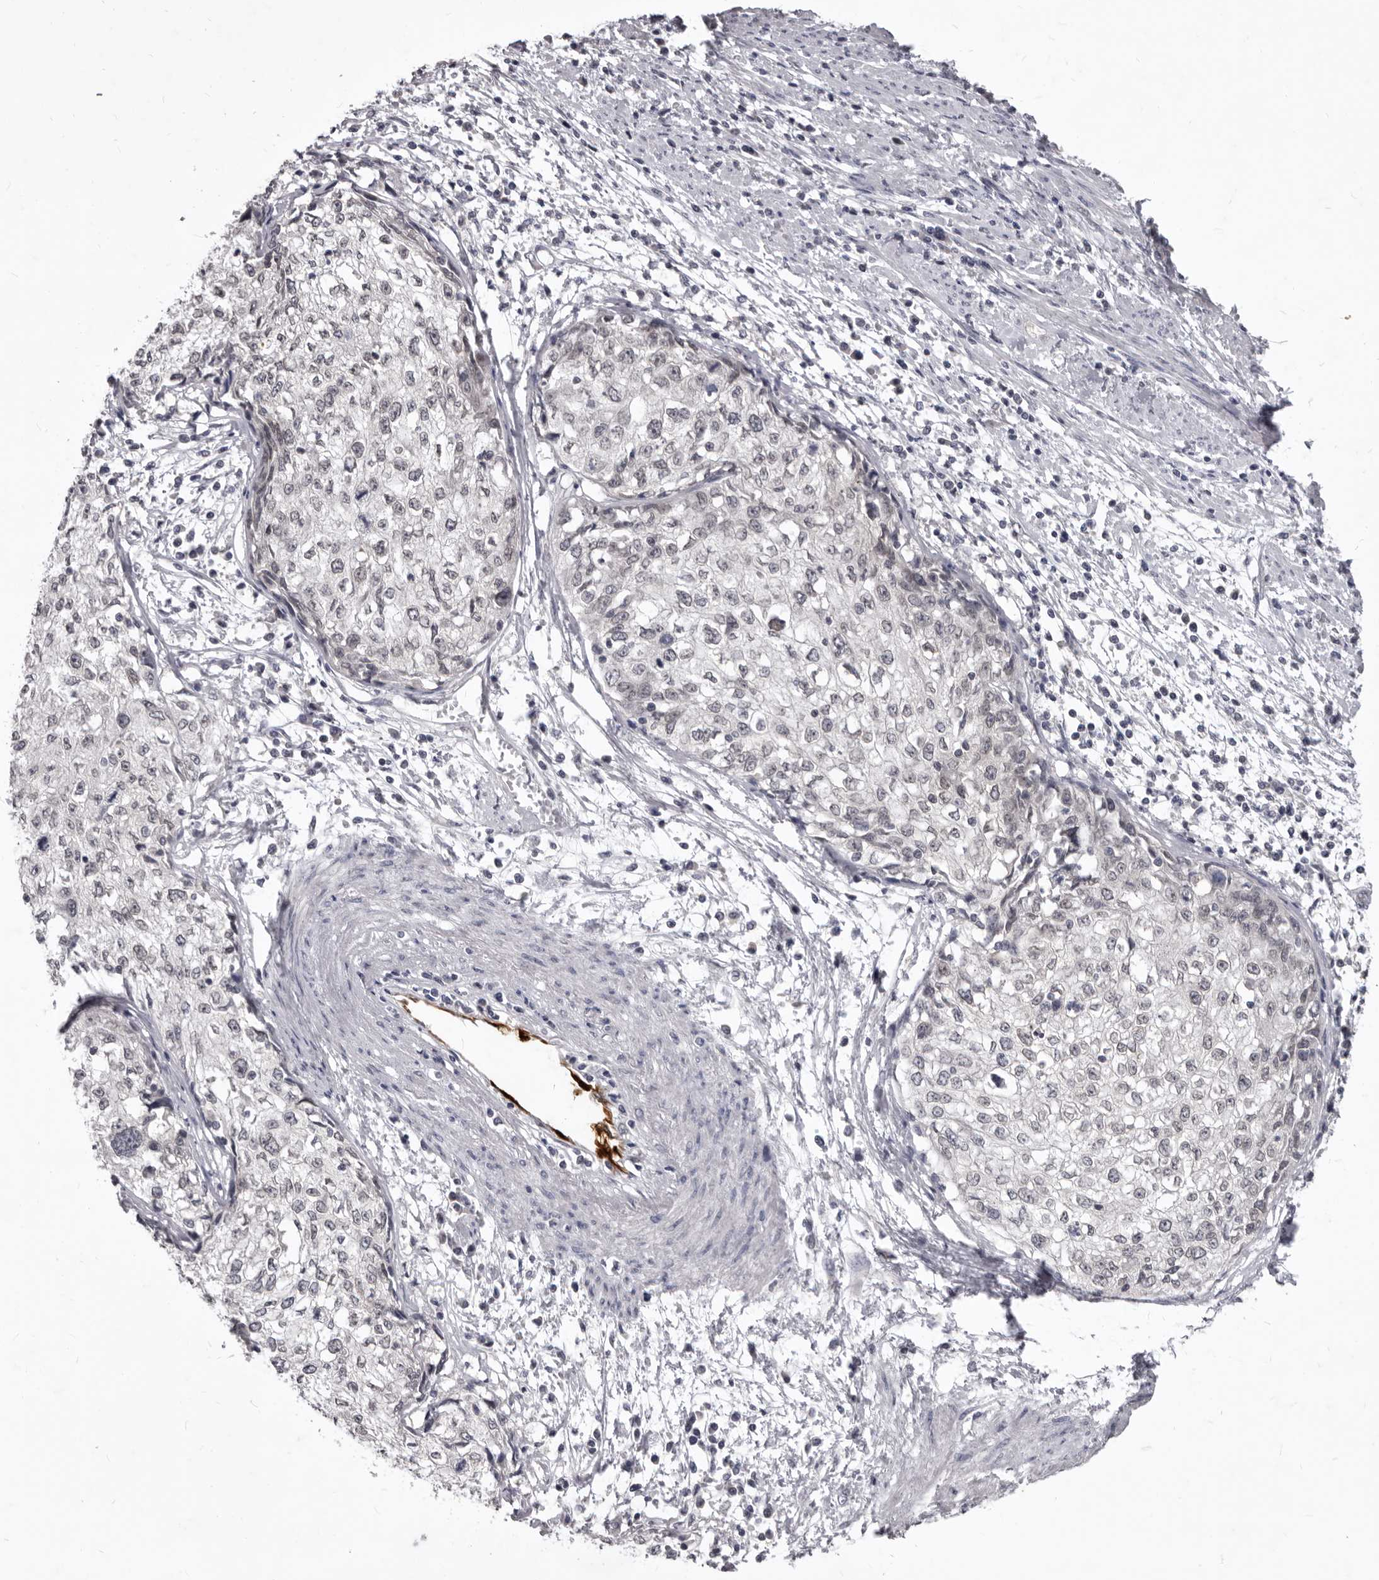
{"staining": {"intensity": "negative", "quantity": "none", "location": "none"}, "tissue": "cervical cancer", "cell_type": "Tumor cells", "image_type": "cancer", "snomed": [{"axis": "morphology", "description": "Squamous cell carcinoma, NOS"}, {"axis": "topography", "description": "Cervix"}], "caption": "Squamous cell carcinoma (cervical) stained for a protein using immunohistochemistry (IHC) displays no positivity tumor cells.", "gene": "SULT1E1", "patient": {"sex": "female", "age": 57}}